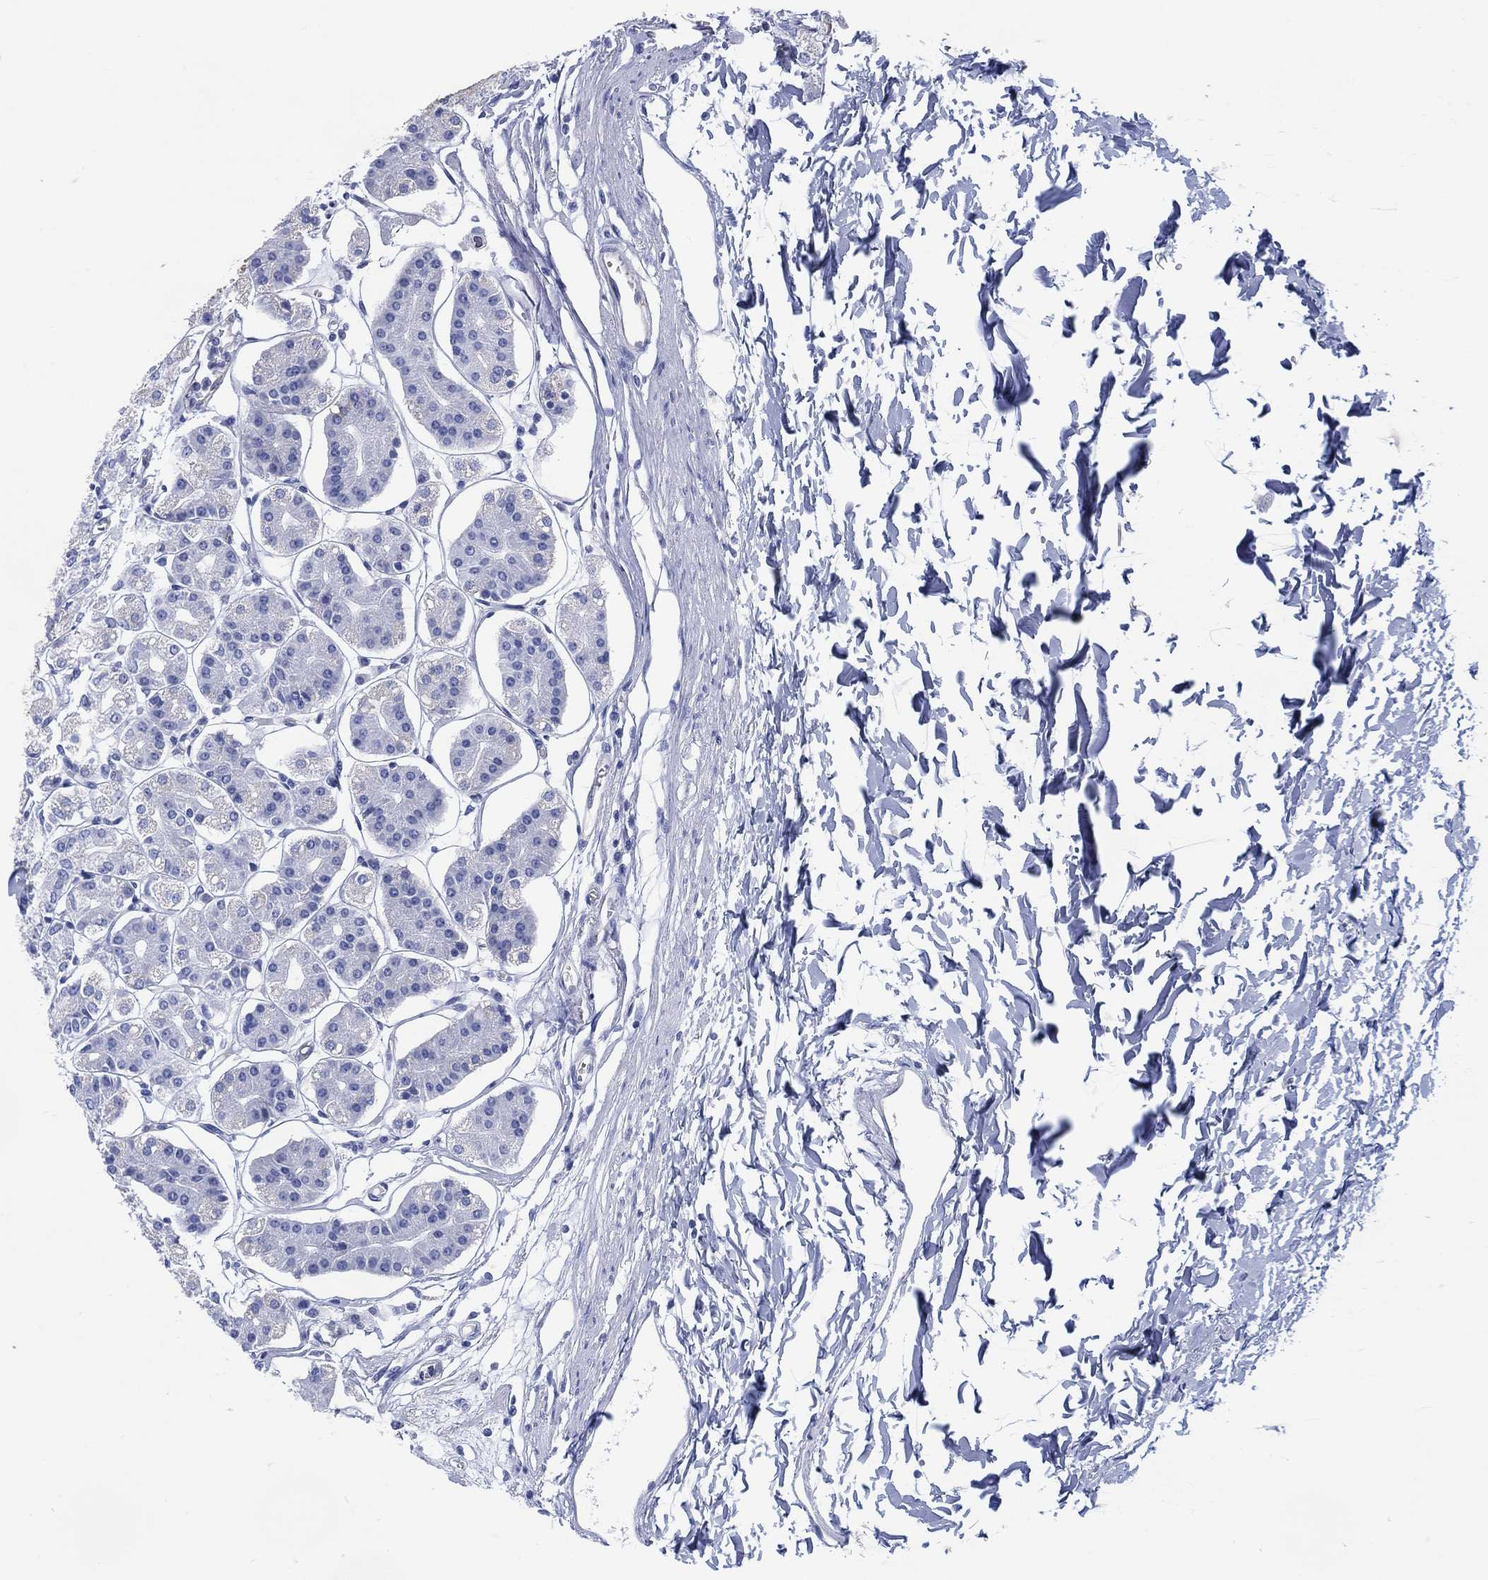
{"staining": {"intensity": "negative", "quantity": "none", "location": "none"}, "tissue": "stomach", "cell_type": "Glandular cells", "image_type": "normal", "snomed": [{"axis": "morphology", "description": "Normal tissue, NOS"}, {"axis": "topography", "description": "Skeletal muscle"}, {"axis": "topography", "description": "Stomach"}], "caption": "This micrograph is of normal stomach stained with immunohistochemistry to label a protein in brown with the nuclei are counter-stained blue. There is no expression in glandular cells.", "gene": "DDI1", "patient": {"sex": "female", "age": 57}}